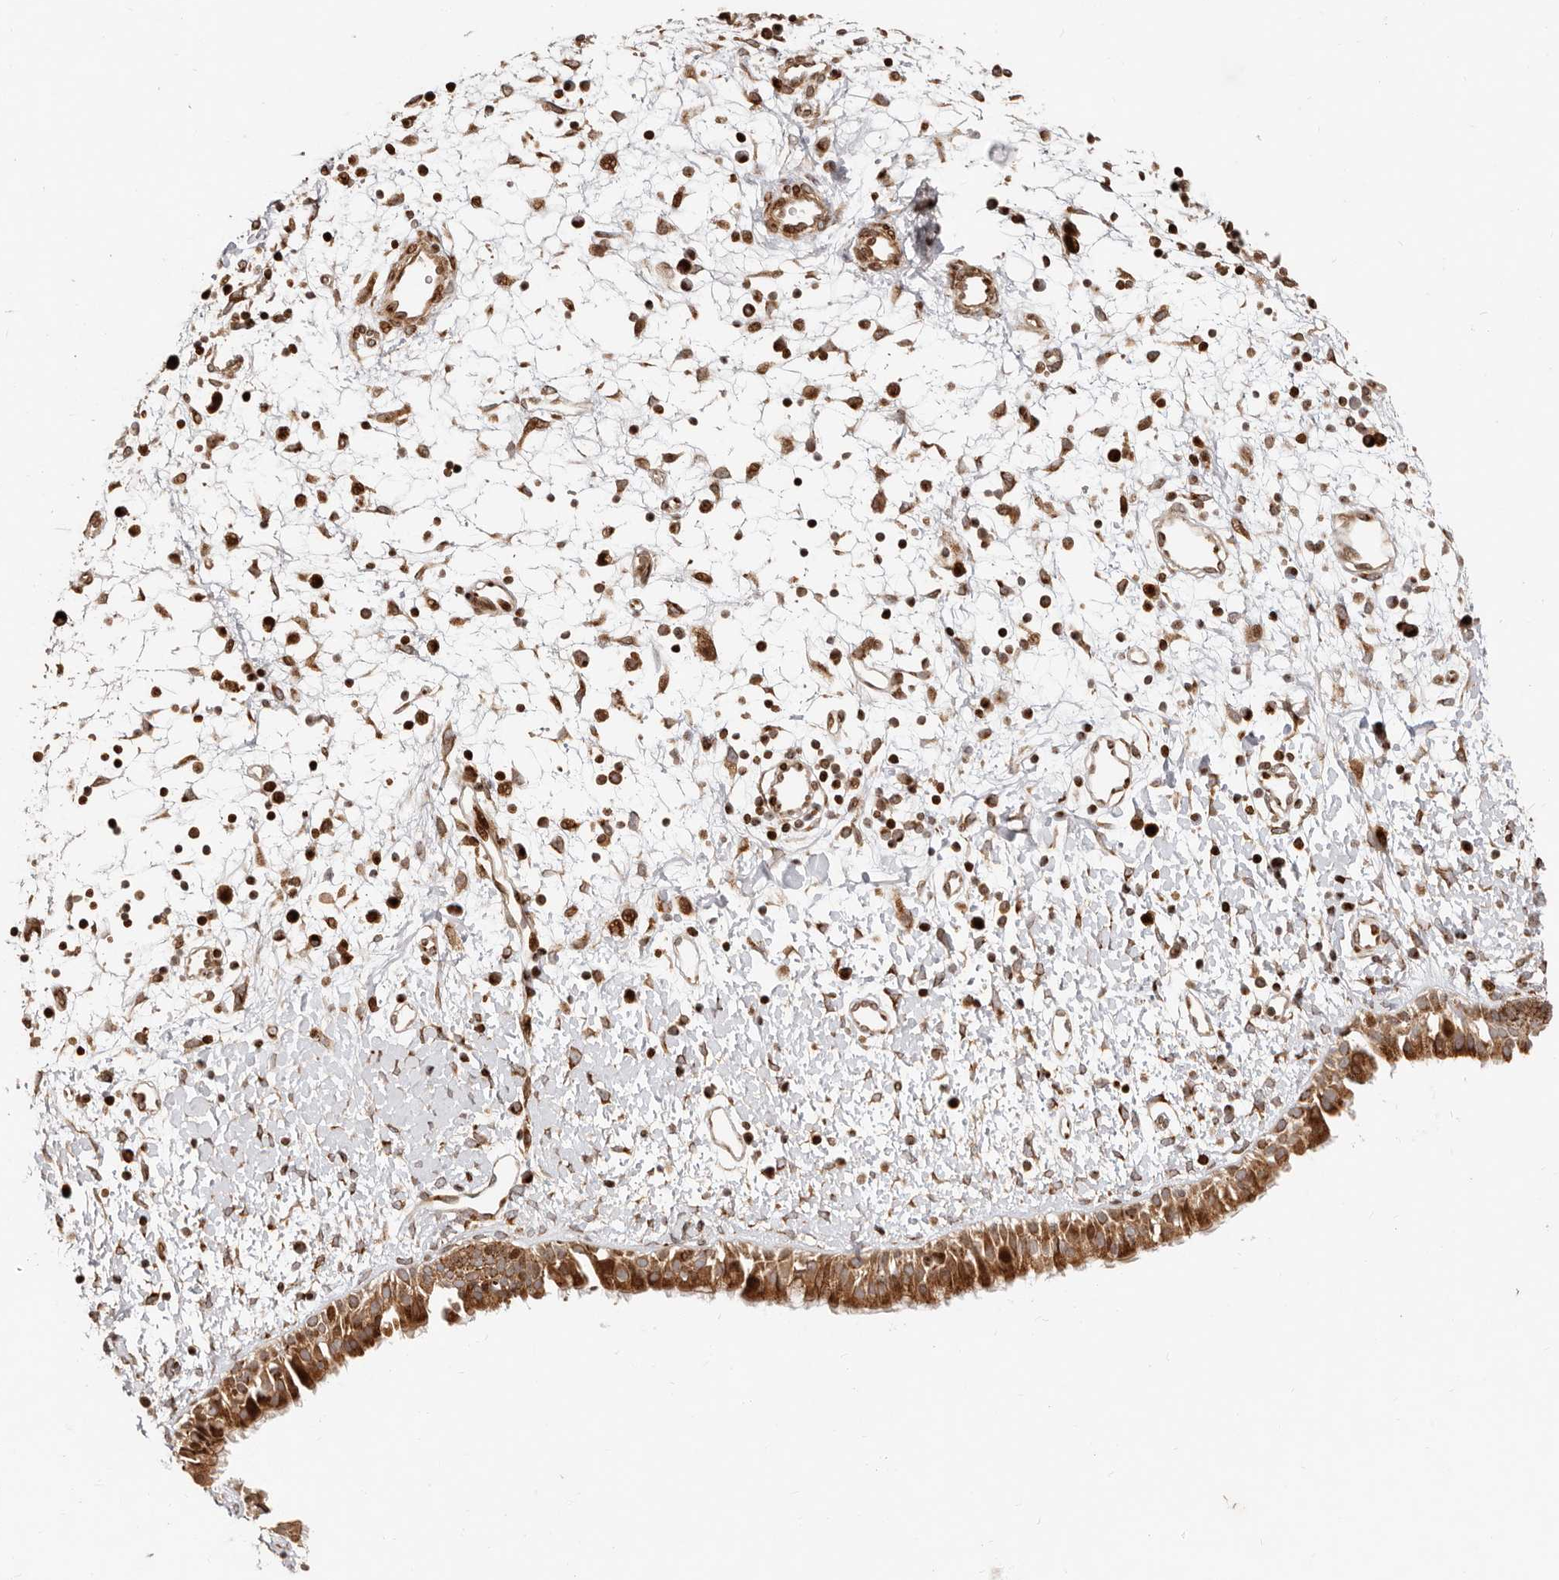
{"staining": {"intensity": "strong", "quantity": ">75%", "location": "cytoplasmic/membranous"}, "tissue": "nasopharynx", "cell_type": "Respiratory epithelial cells", "image_type": "normal", "snomed": [{"axis": "morphology", "description": "Normal tissue, NOS"}, {"axis": "topography", "description": "Nasopharynx"}], "caption": "The immunohistochemical stain labels strong cytoplasmic/membranous positivity in respiratory epithelial cells of normal nasopharynx. (Stains: DAB in brown, nuclei in blue, Microscopy: brightfield microscopy at high magnification).", "gene": "TRIM4", "patient": {"sex": "male", "age": 22}}